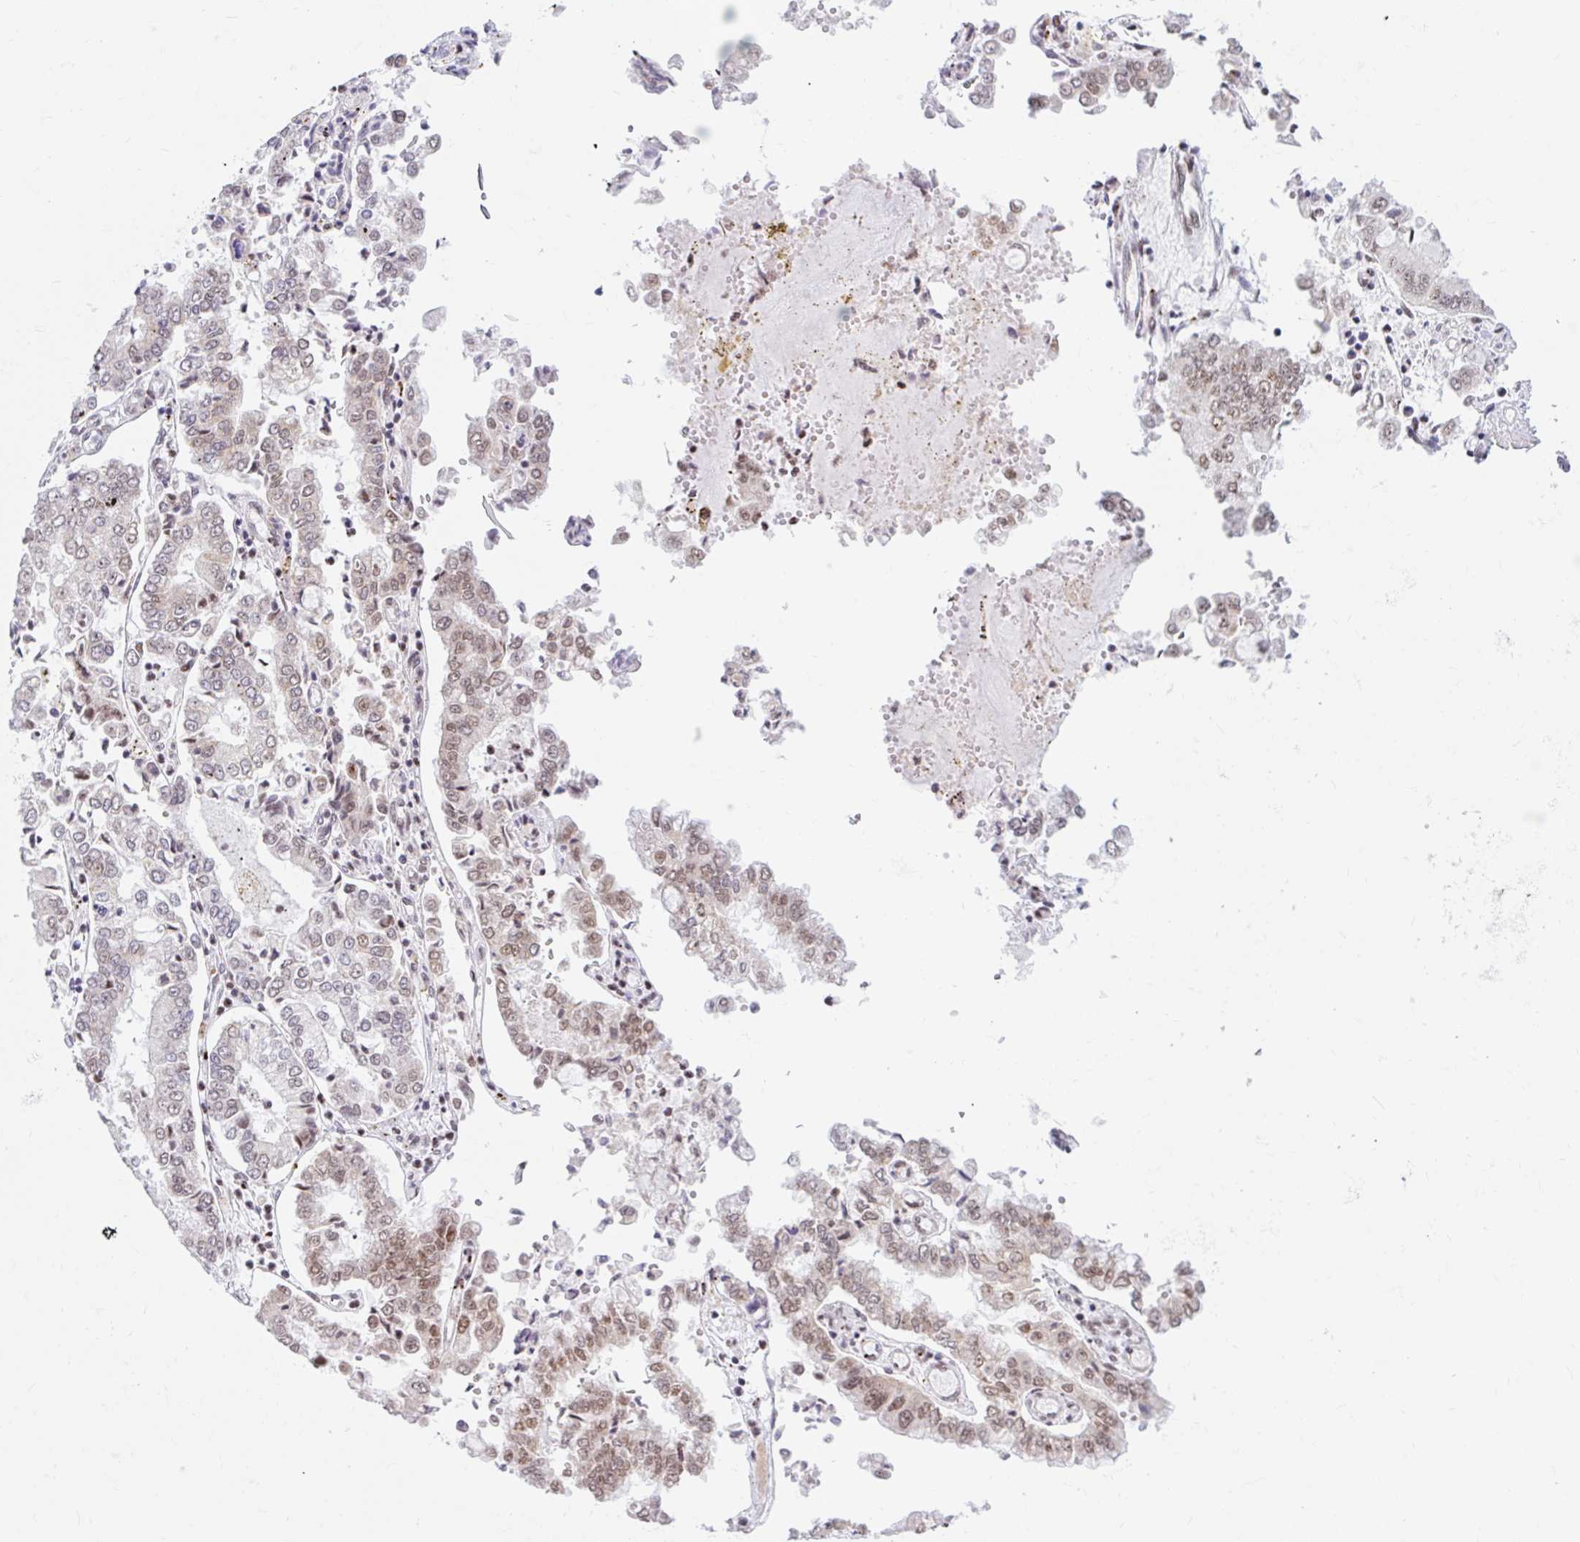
{"staining": {"intensity": "weak", "quantity": "<25%", "location": "cytoplasmic/membranous"}, "tissue": "stomach cancer", "cell_type": "Tumor cells", "image_type": "cancer", "snomed": [{"axis": "morphology", "description": "Adenocarcinoma, NOS"}, {"axis": "topography", "description": "Stomach"}], "caption": "A micrograph of stomach cancer (adenocarcinoma) stained for a protein shows no brown staining in tumor cells.", "gene": "SRSF10", "patient": {"sex": "male", "age": 76}}